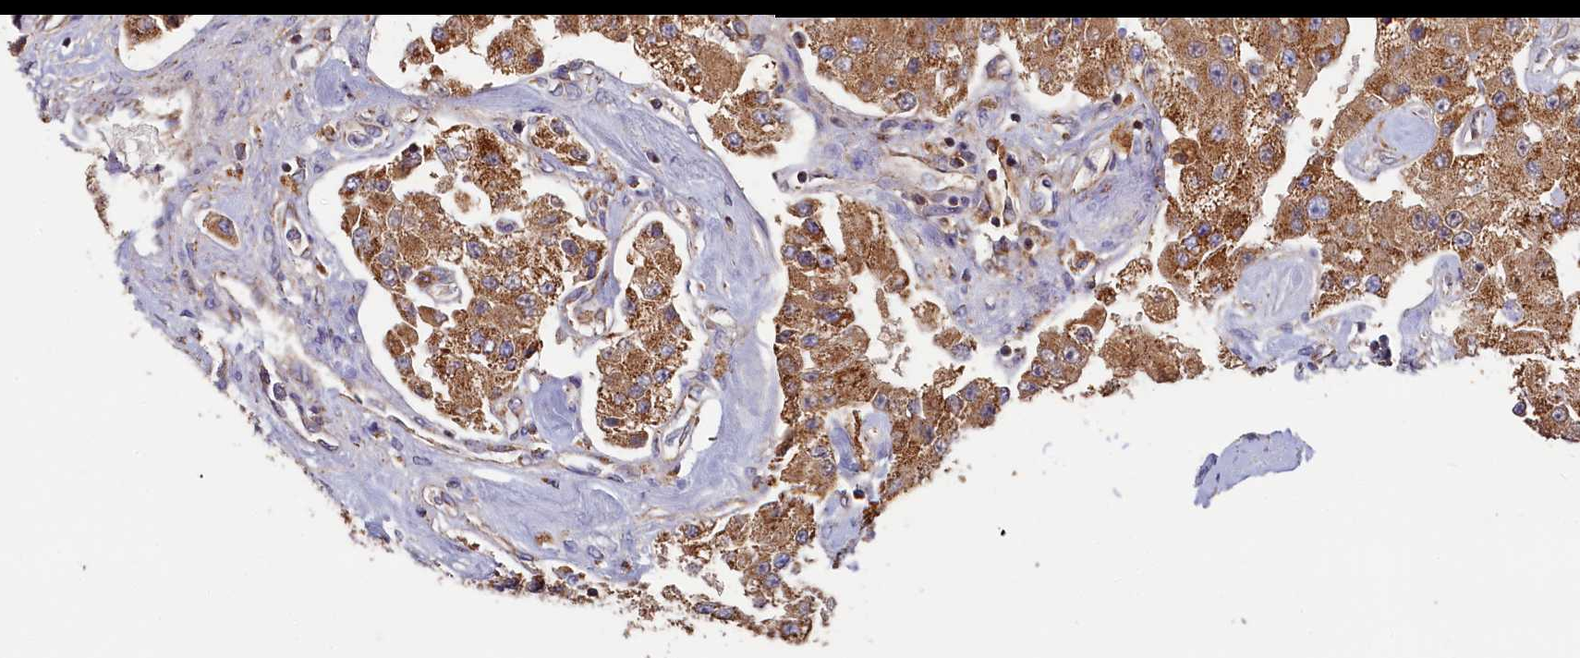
{"staining": {"intensity": "moderate", "quantity": ">75%", "location": "cytoplasmic/membranous"}, "tissue": "carcinoid", "cell_type": "Tumor cells", "image_type": "cancer", "snomed": [{"axis": "morphology", "description": "Carcinoid, malignant, NOS"}, {"axis": "topography", "description": "Pancreas"}], "caption": "Immunohistochemistry of human carcinoid demonstrates medium levels of moderate cytoplasmic/membranous positivity in approximately >75% of tumor cells.", "gene": "HAUS2", "patient": {"sex": "male", "age": 41}}